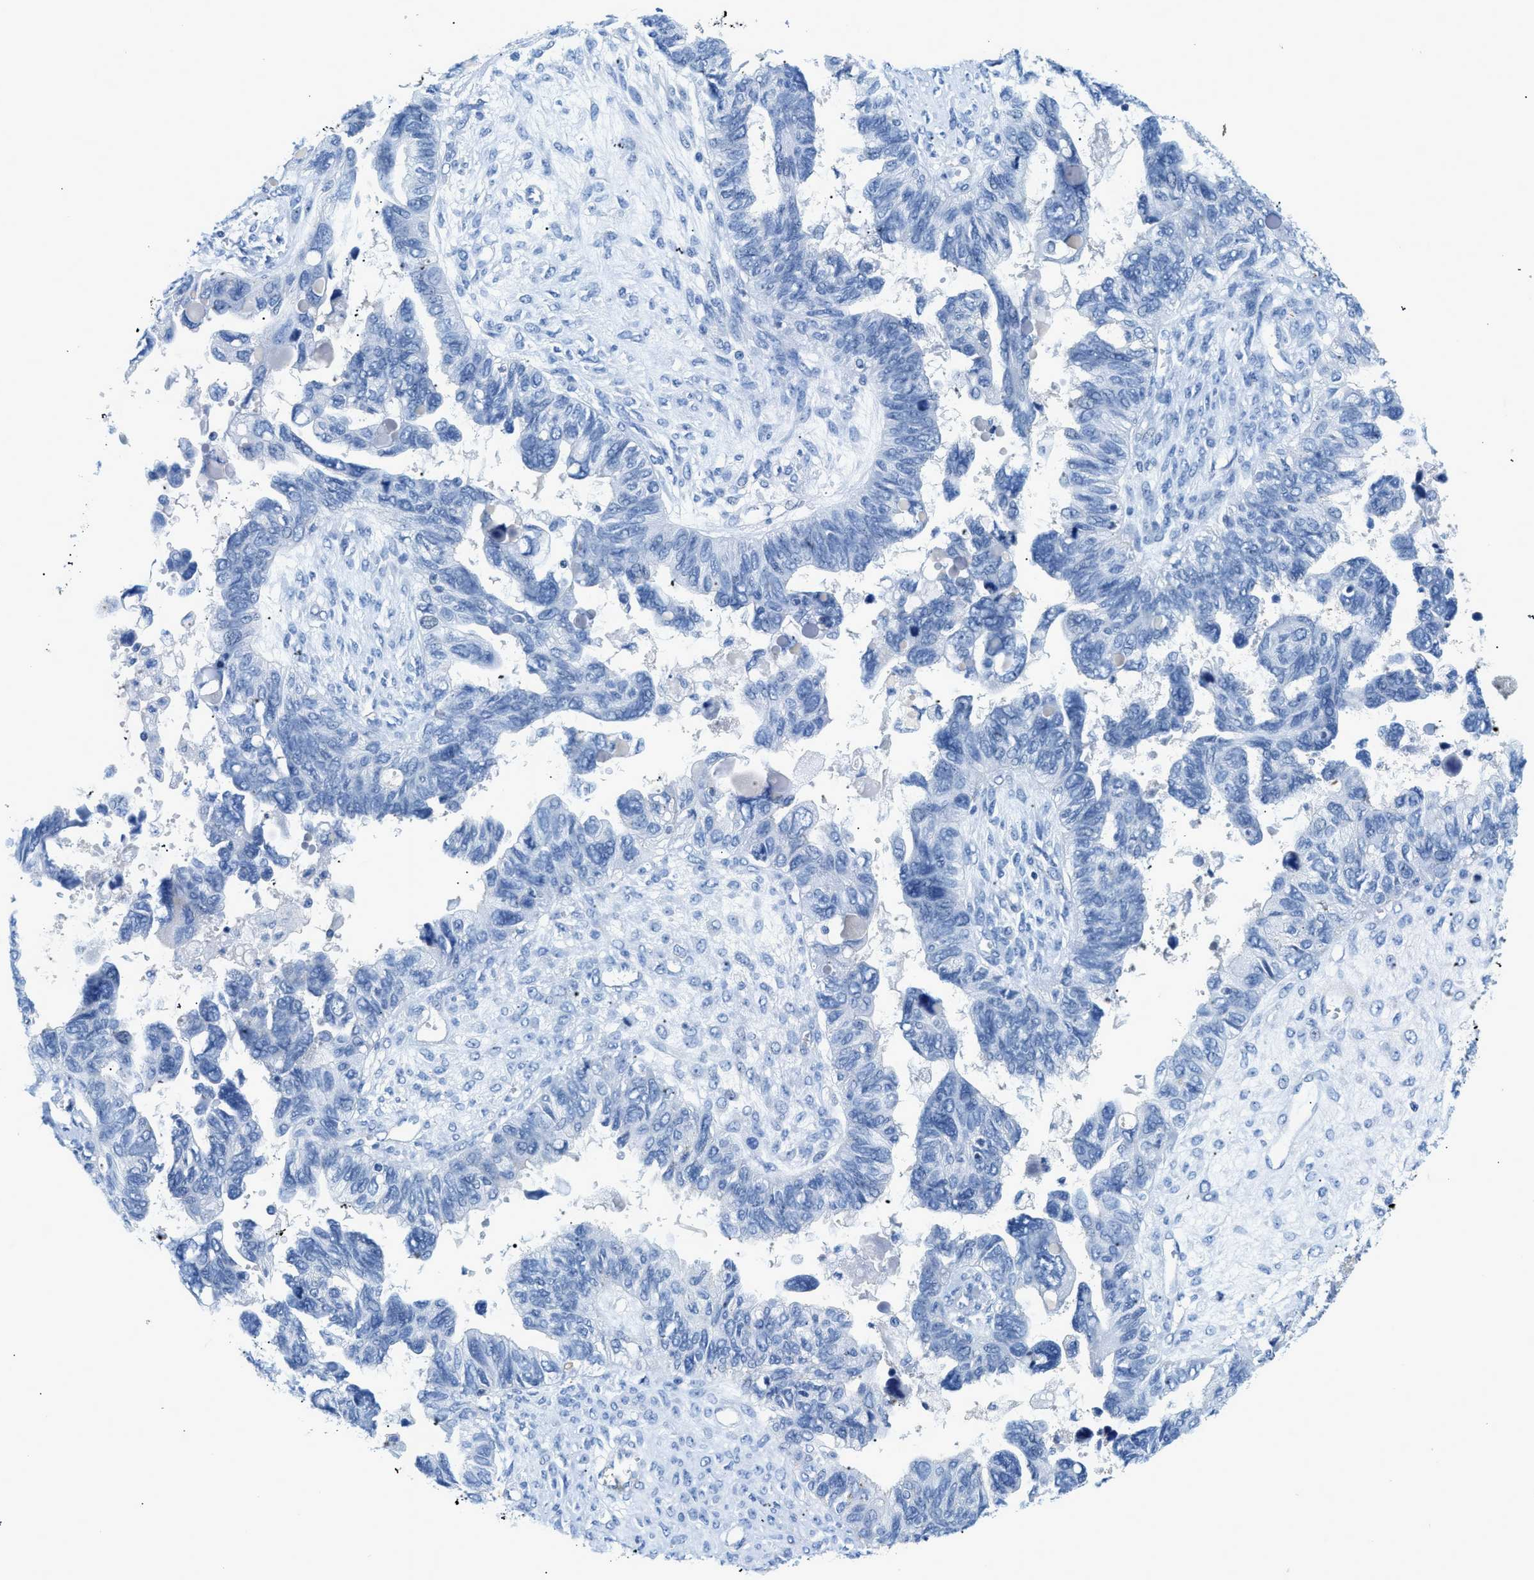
{"staining": {"intensity": "negative", "quantity": "none", "location": "none"}, "tissue": "ovarian cancer", "cell_type": "Tumor cells", "image_type": "cancer", "snomed": [{"axis": "morphology", "description": "Cystadenocarcinoma, serous, NOS"}, {"axis": "topography", "description": "Ovary"}], "caption": "Photomicrograph shows no significant protein staining in tumor cells of ovarian cancer. (DAB immunohistochemistry (IHC) visualized using brightfield microscopy, high magnification).", "gene": "FDCSP", "patient": {"sex": "female", "age": 79}}